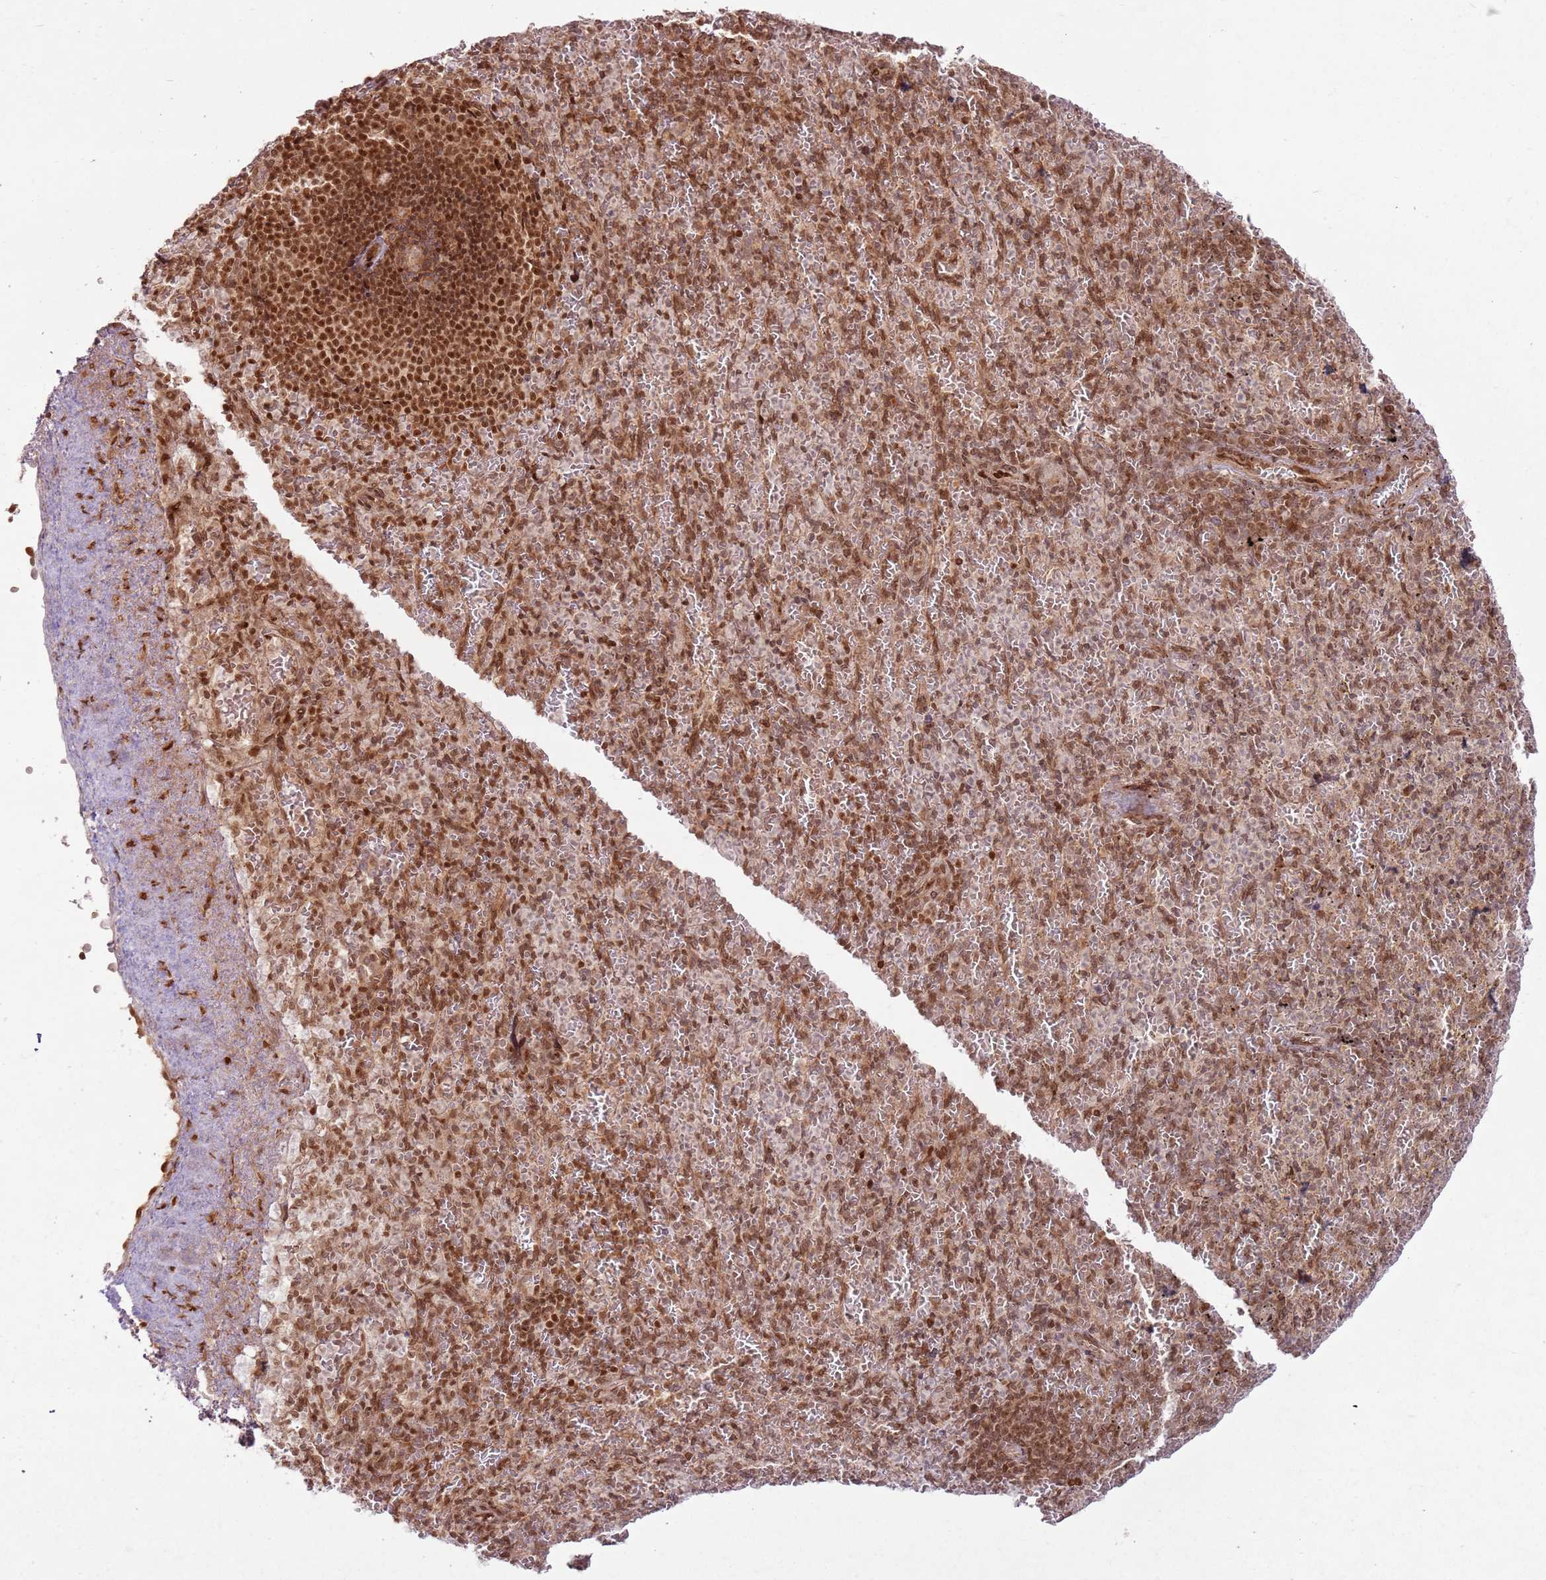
{"staining": {"intensity": "moderate", "quantity": ">75%", "location": "nuclear"}, "tissue": "spleen", "cell_type": "Cells in red pulp", "image_type": "normal", "snomed": [{"axis": "morphology", "description": "Normal tissue, NOS"}, {"axis": "topography", "description": "Spleen"}], "caption": "An IHC photomicrograph of normal tissue is shown. Protein staining in brown labels moderate nuclear positivity in spleen within cells in red pulp.", "gene": "KLHL36", "patient": {"sex": "female", "age": 74}}